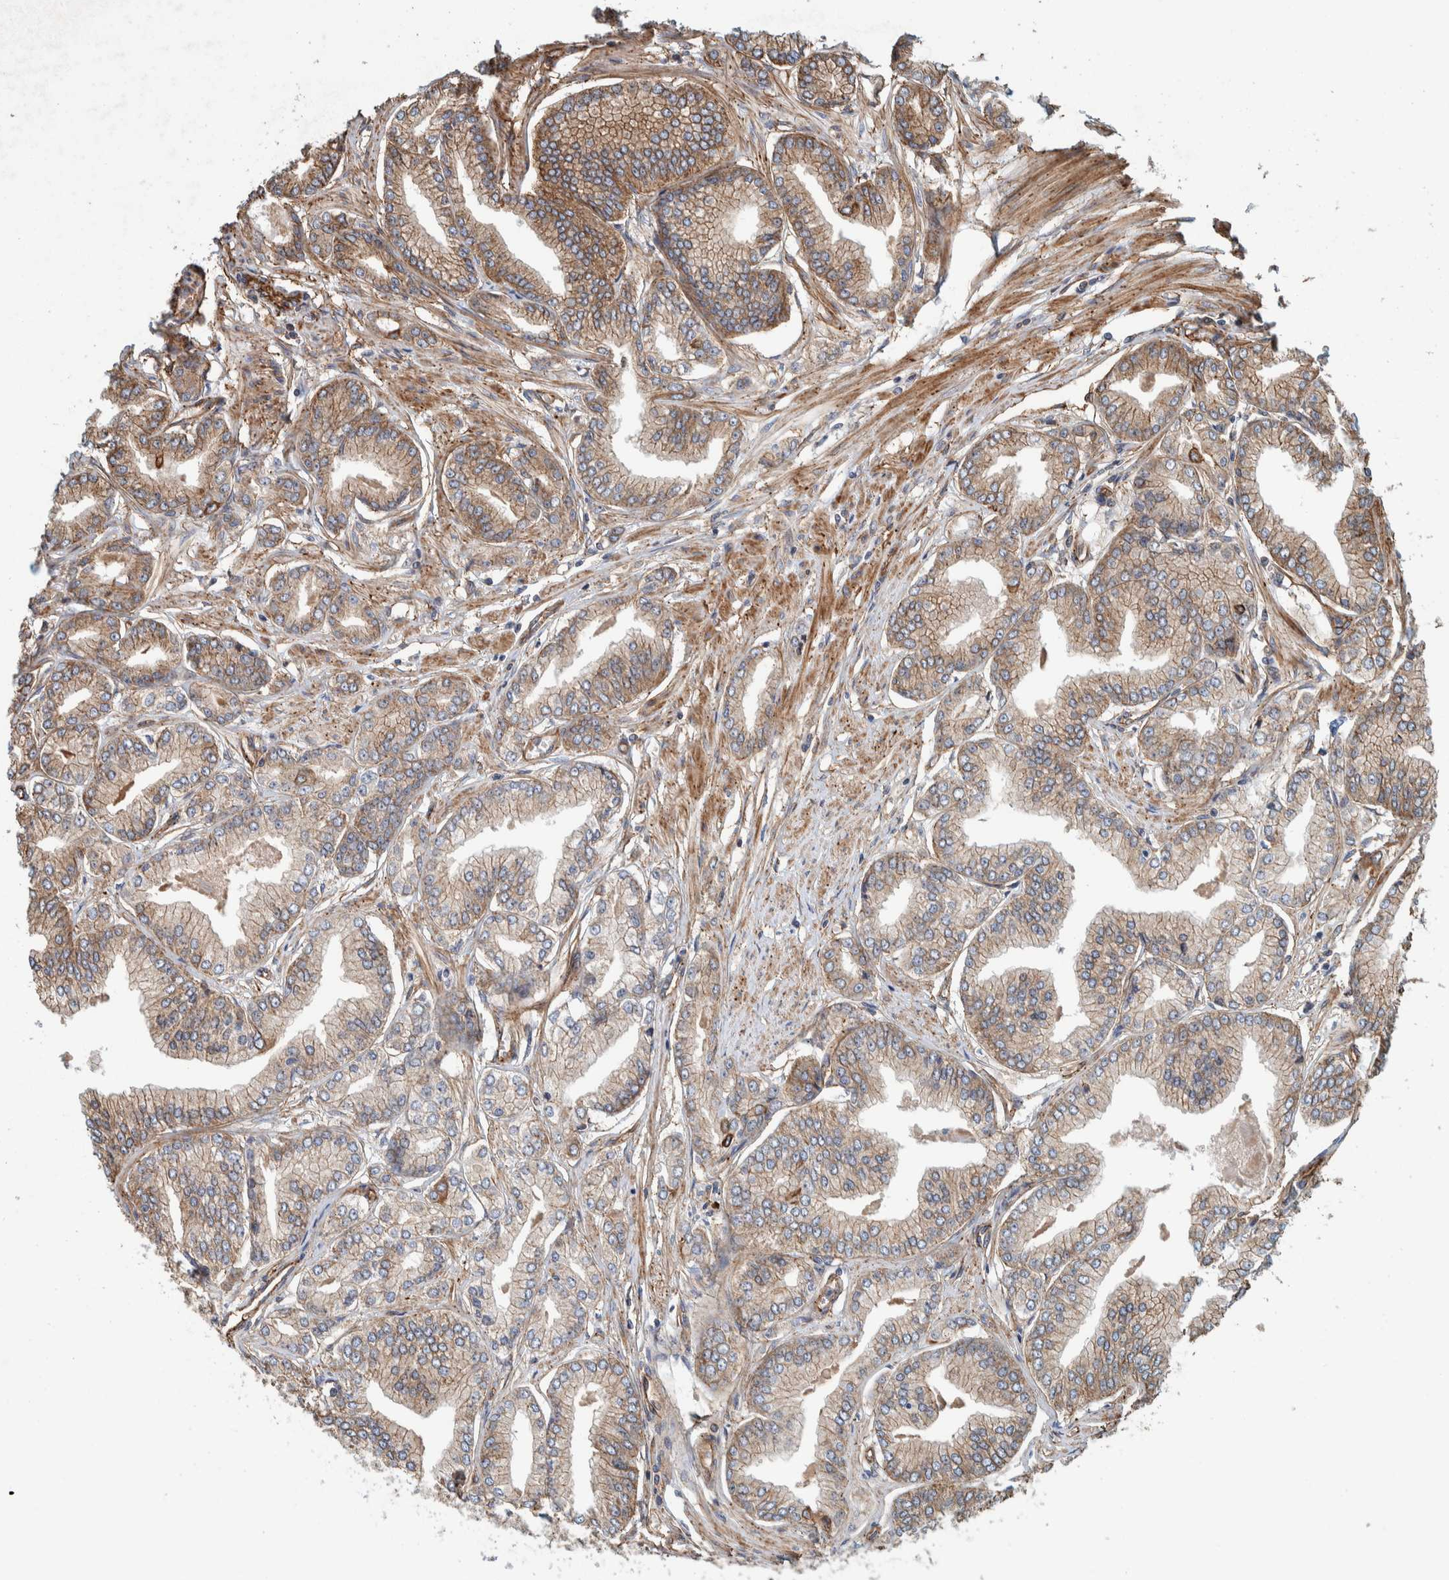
{"staining": {"intensity": "moderate", "quantity": "<25%", "location": "cytoplasmic/membranous"}, "tissue": "prostate cancer", "cell_type": "Tumor cells", "image_type": "cancer", "snomed": [{"axis": "morphology", "description": "Adenocarcinoma, Low grade"}, {"axis": "topography", "description": "Prostate"}], "caption": "Moderate cytoplasmic/membranous positivity is seen in about <25% of tumor cells in prostate low-grade adenocarcinoma.", "gene": "PKD1L1", "patient": {"sex": "male", "age": 52}}